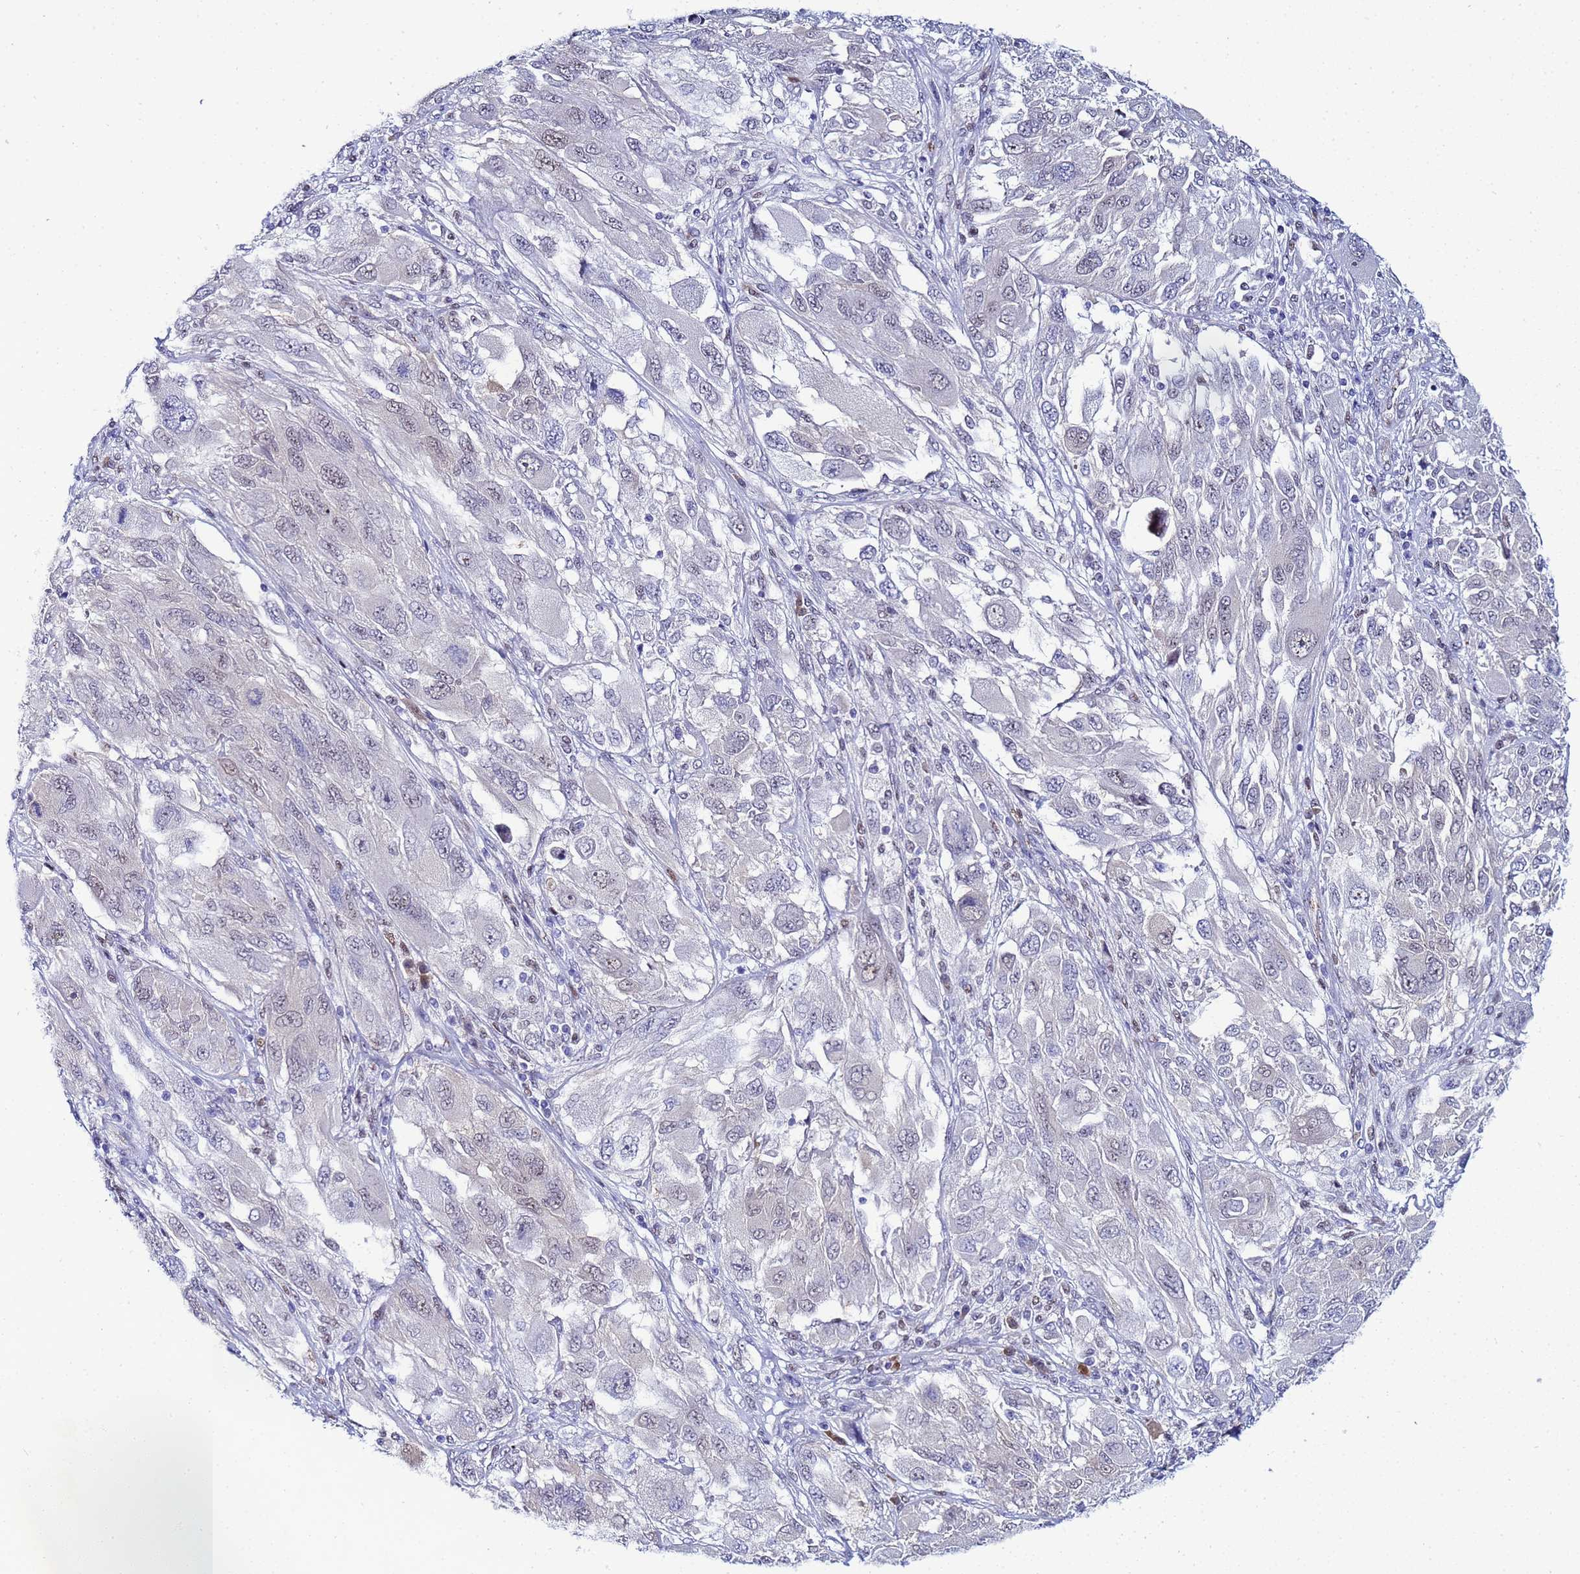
{"staining": {"intensity": "negative", "quantity": "none", "location": "none"}, "tissue": "melanoma", "cell_type": "Tumor cells", "image_type": "cancer", "snomed": [{"axis": "morphology", "description": "Malignant melanoma, NOS"}, {"axis": "topography", "description": "Skin"}], "caption": "Tumor cells show no significant positivity in melanoma.", "gene": "SLC25A37", "patient": {"sex": "female", "age": 91}}